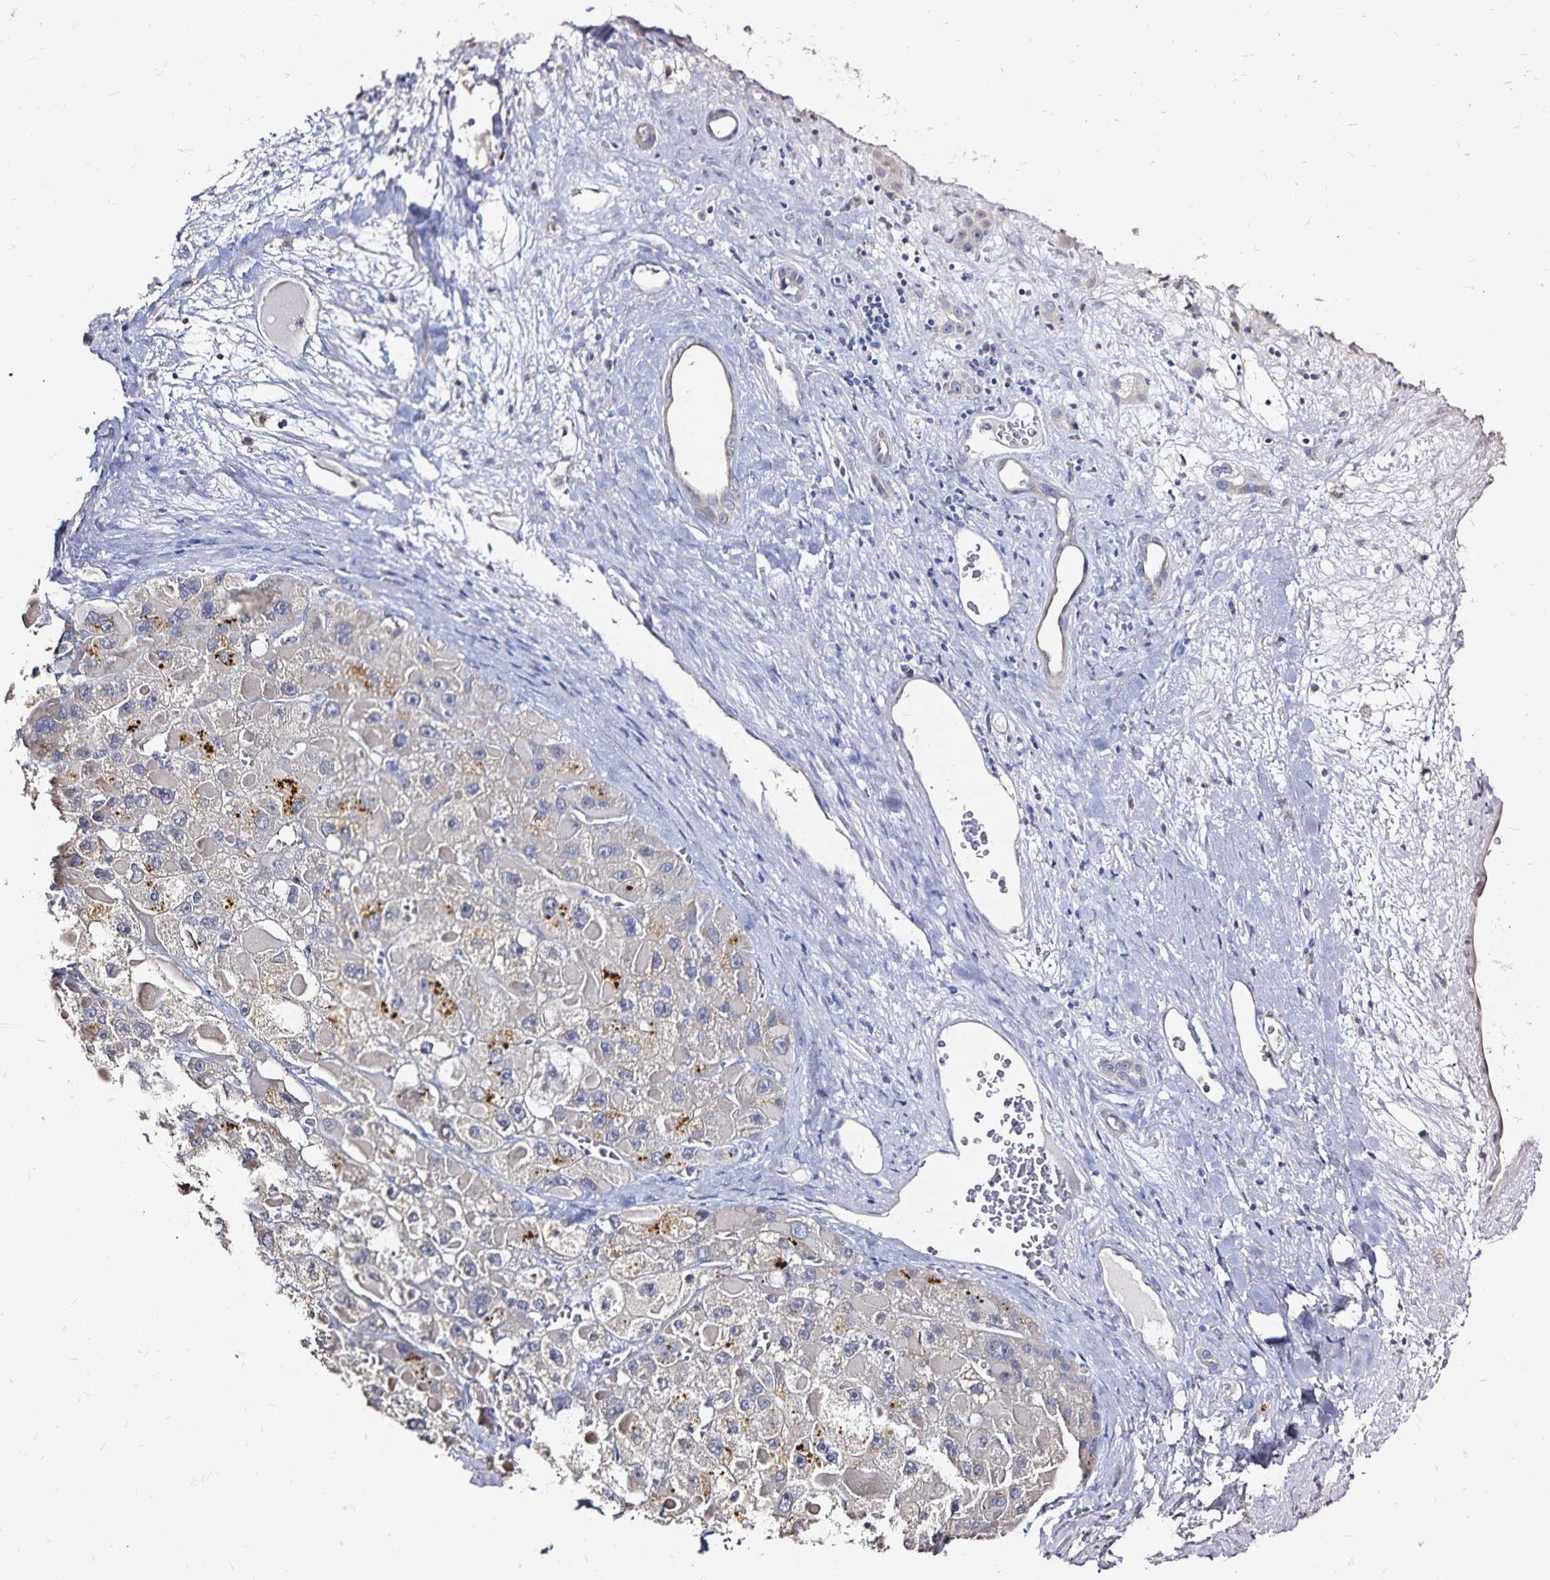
{"staining": {"intensity": "negative", "quantity": "none", "location": "none"}, "tissue": "liver cancer", "cell_type": "Tumor cells", "image_type": "cancer", "snomed": [{"axis": "morphology", "description": "Carcinoma, Hepatocellular, NOS"}, {"axis": "topography", "description": "Liver"}], "caption": "IHC image of human hepatocellular carcinoma (liver) stained for a protein (brown), which exhibits no positivity in tumor cells. (Stains: DAB immunohistochemistry (IHC) with hematoxylin counter stain, Microscopy: brightfield microscopy at high magnification).", "gene": "SLC5A1", "patient": {"sex": "female", "age": 73}}